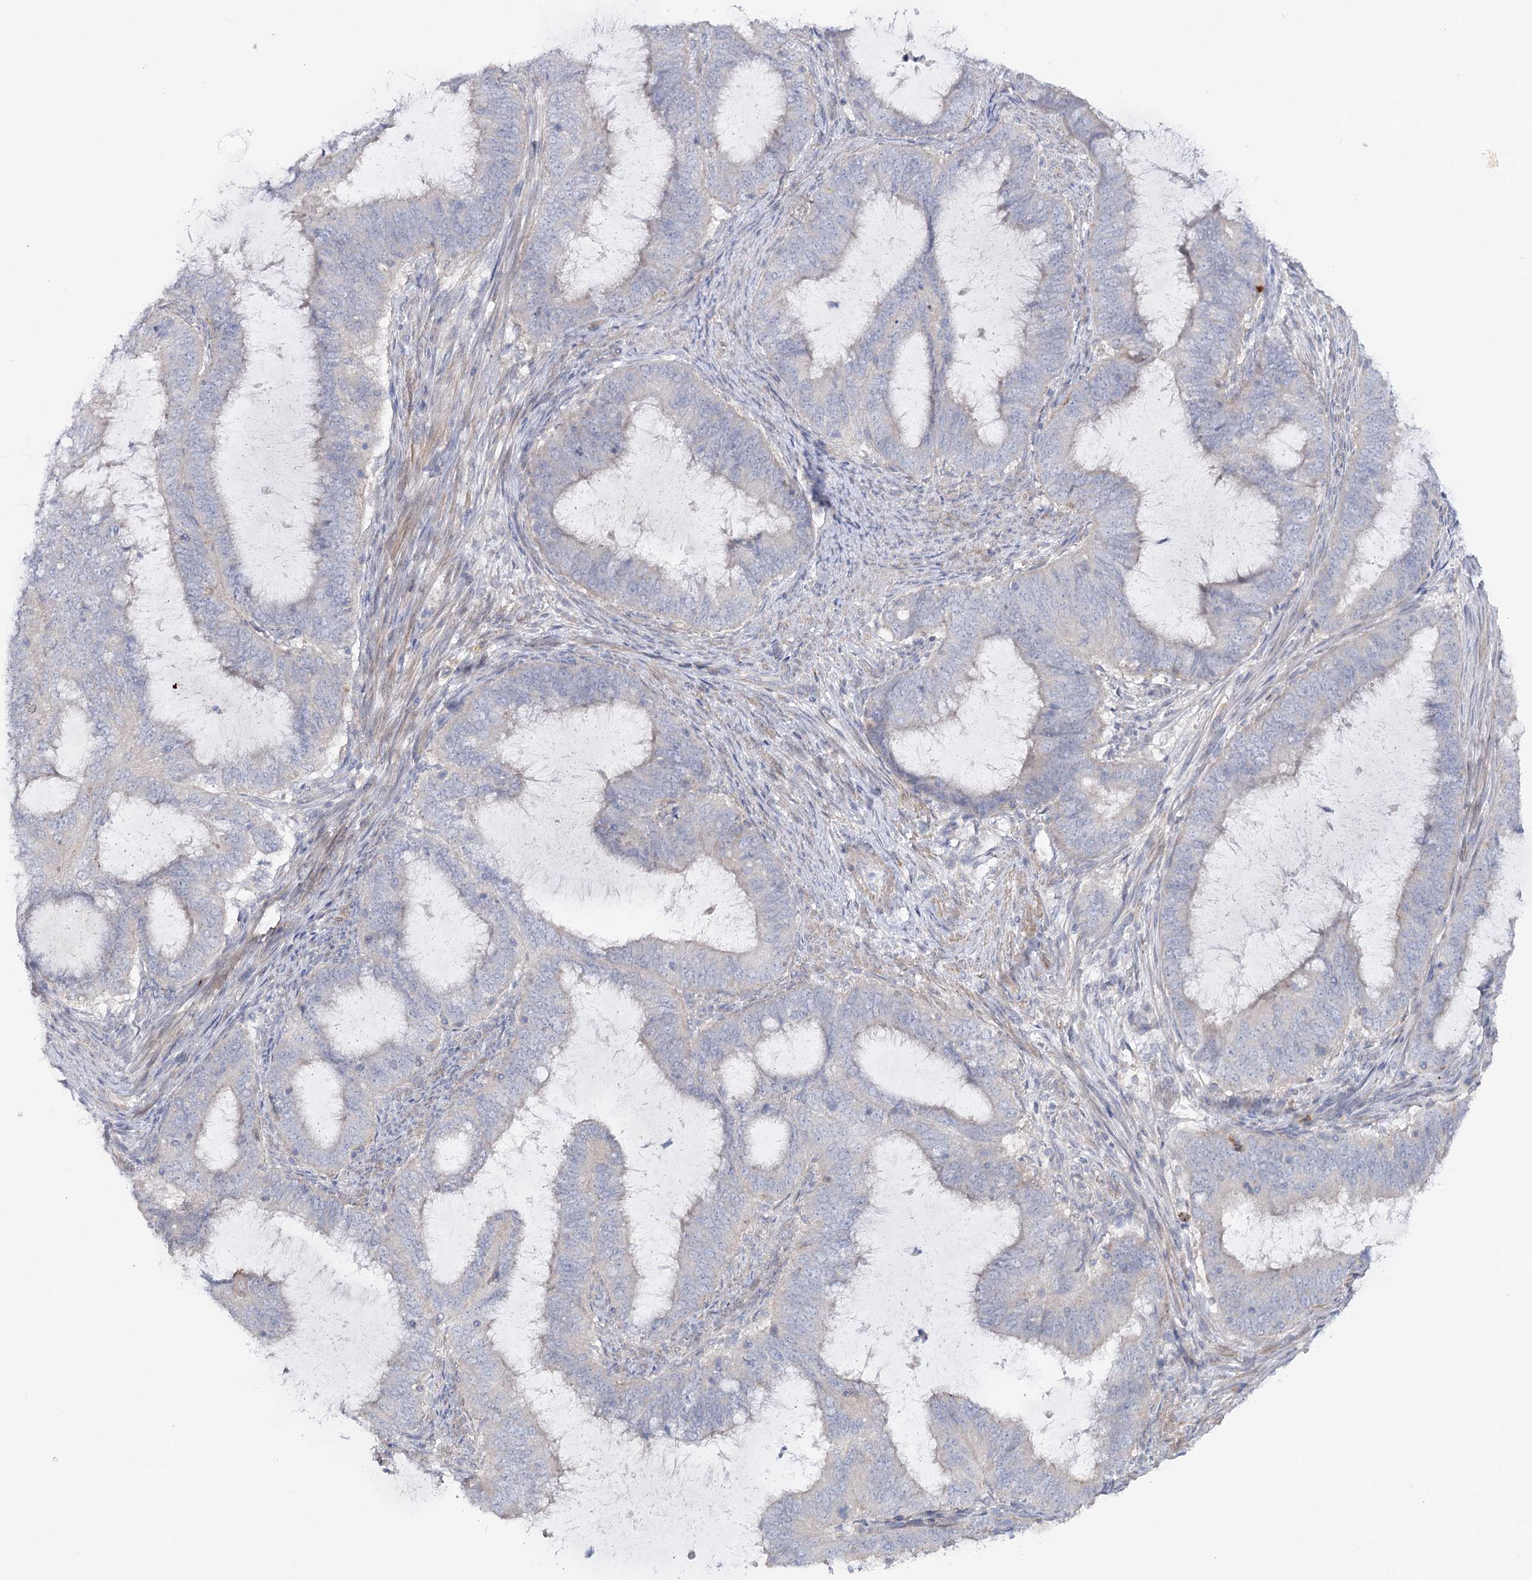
{"staining": {"intensity": "negative", "quantity": "none", "location": "none"}, "tissue": "endometrial cancer", "cell_type": "Tumor cells", "image_type": "cancer", "snomed": [{"axis": "morphology", "description": "Adenocarcinoma, NOS"}, {"axis": "topography", "description": "Endometrium"}], "caption": "Immunohistochemical staining of endometrial adenocarcinoma demonstrates no significant positivity in tumor cells.", "gene": "SCN11A", "patient": {"sex": "female", "age": 51}}